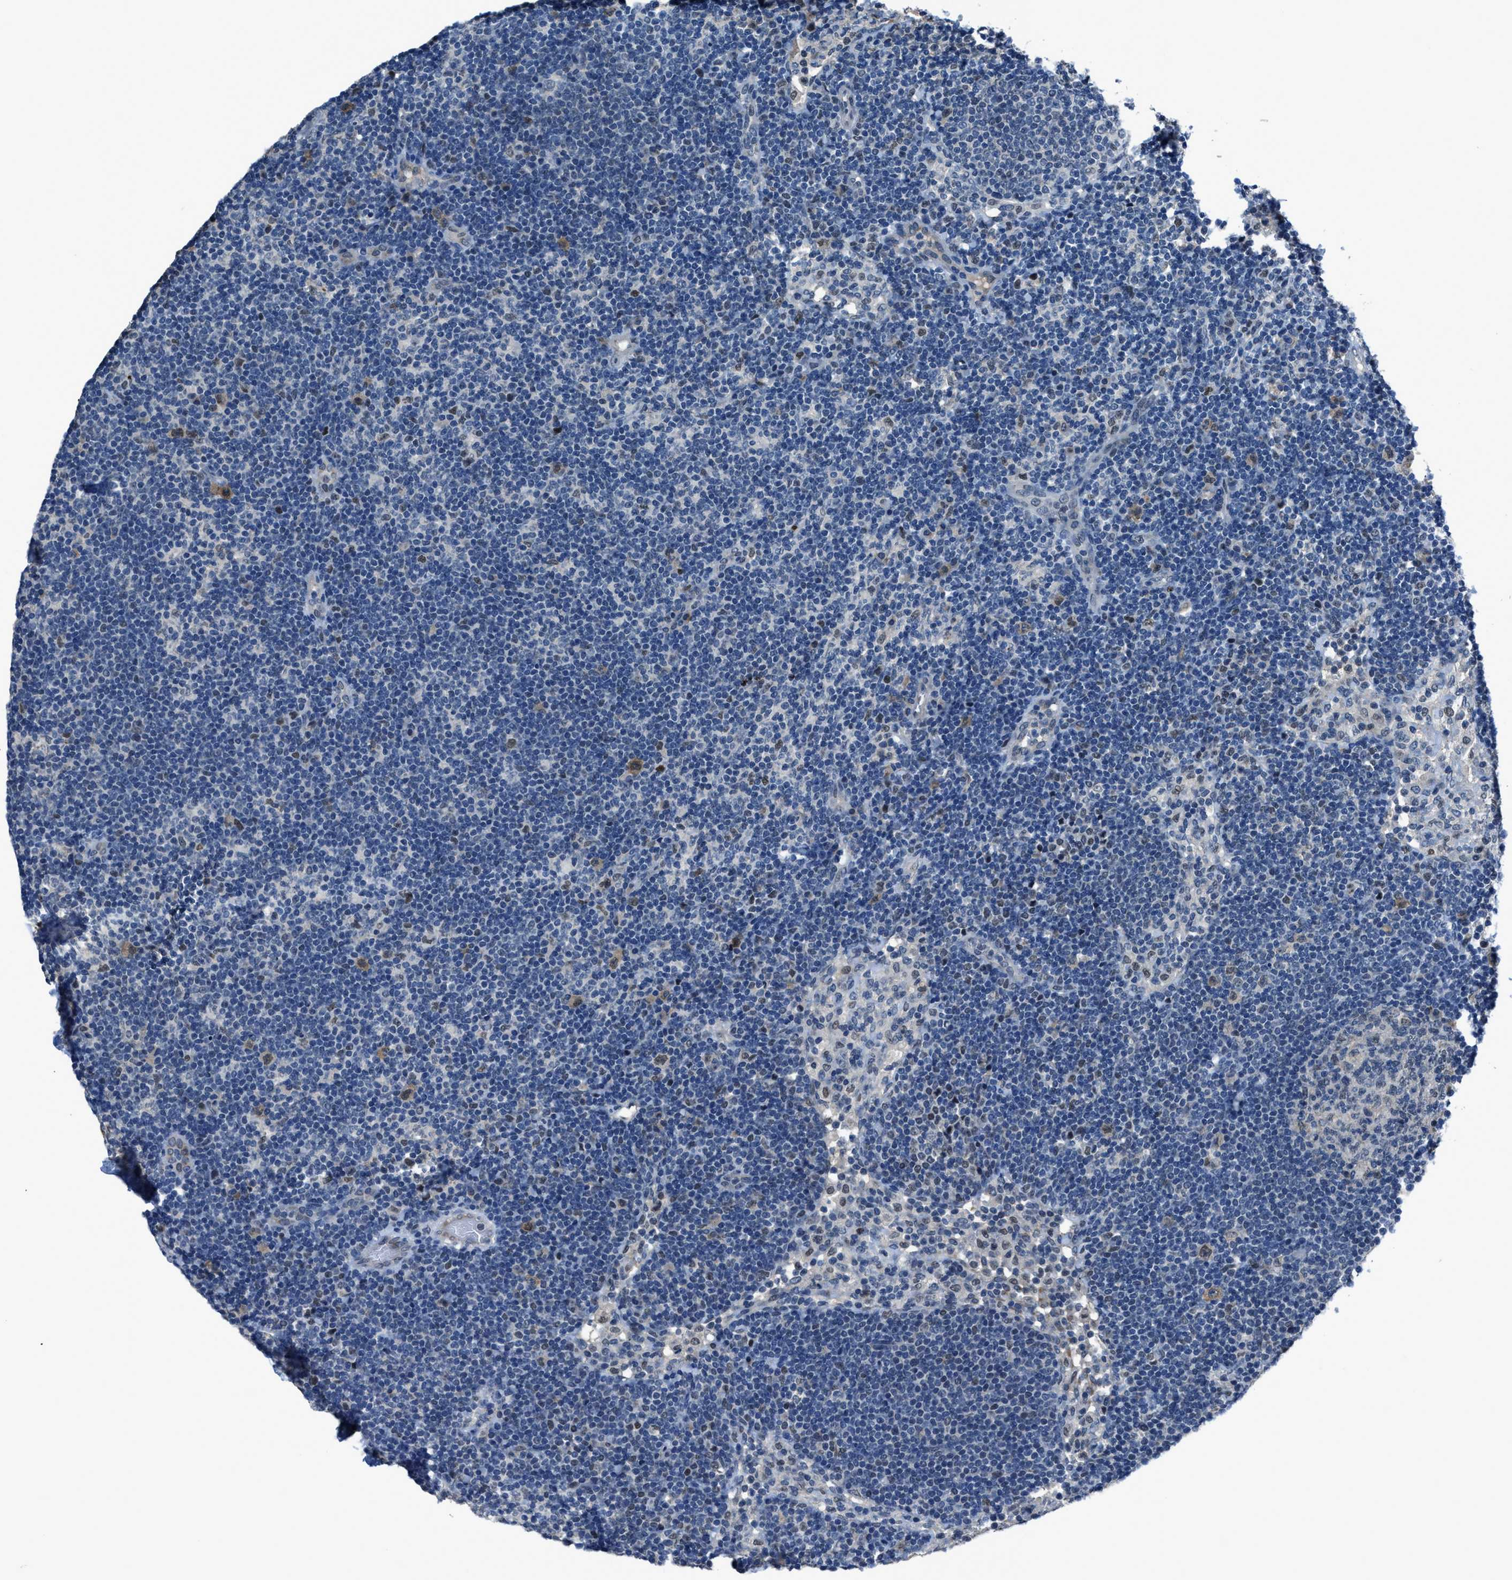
{"staining": {"intensity": "weak", "quantity": "25%-75%", "location": "nuclear"}, "tissue": "lymph node", "cell_type": "Germinal center cells", "image_type": "normal", "snomed": [{"axis": "morphology", "description": "Normal tissue, NOS"}, {"axis": "morphology", "description": "Carcinoid, malignant, NOS"}, {"axis": "topography", "description": "Lymph node"}], "caption": "Protein staining of normal lymph node displays weak nuclear staining in approximately 25%-75% of germinal center cells.", "gene": "DUSP19", "patient": {"sex": "male", "age": 47}}